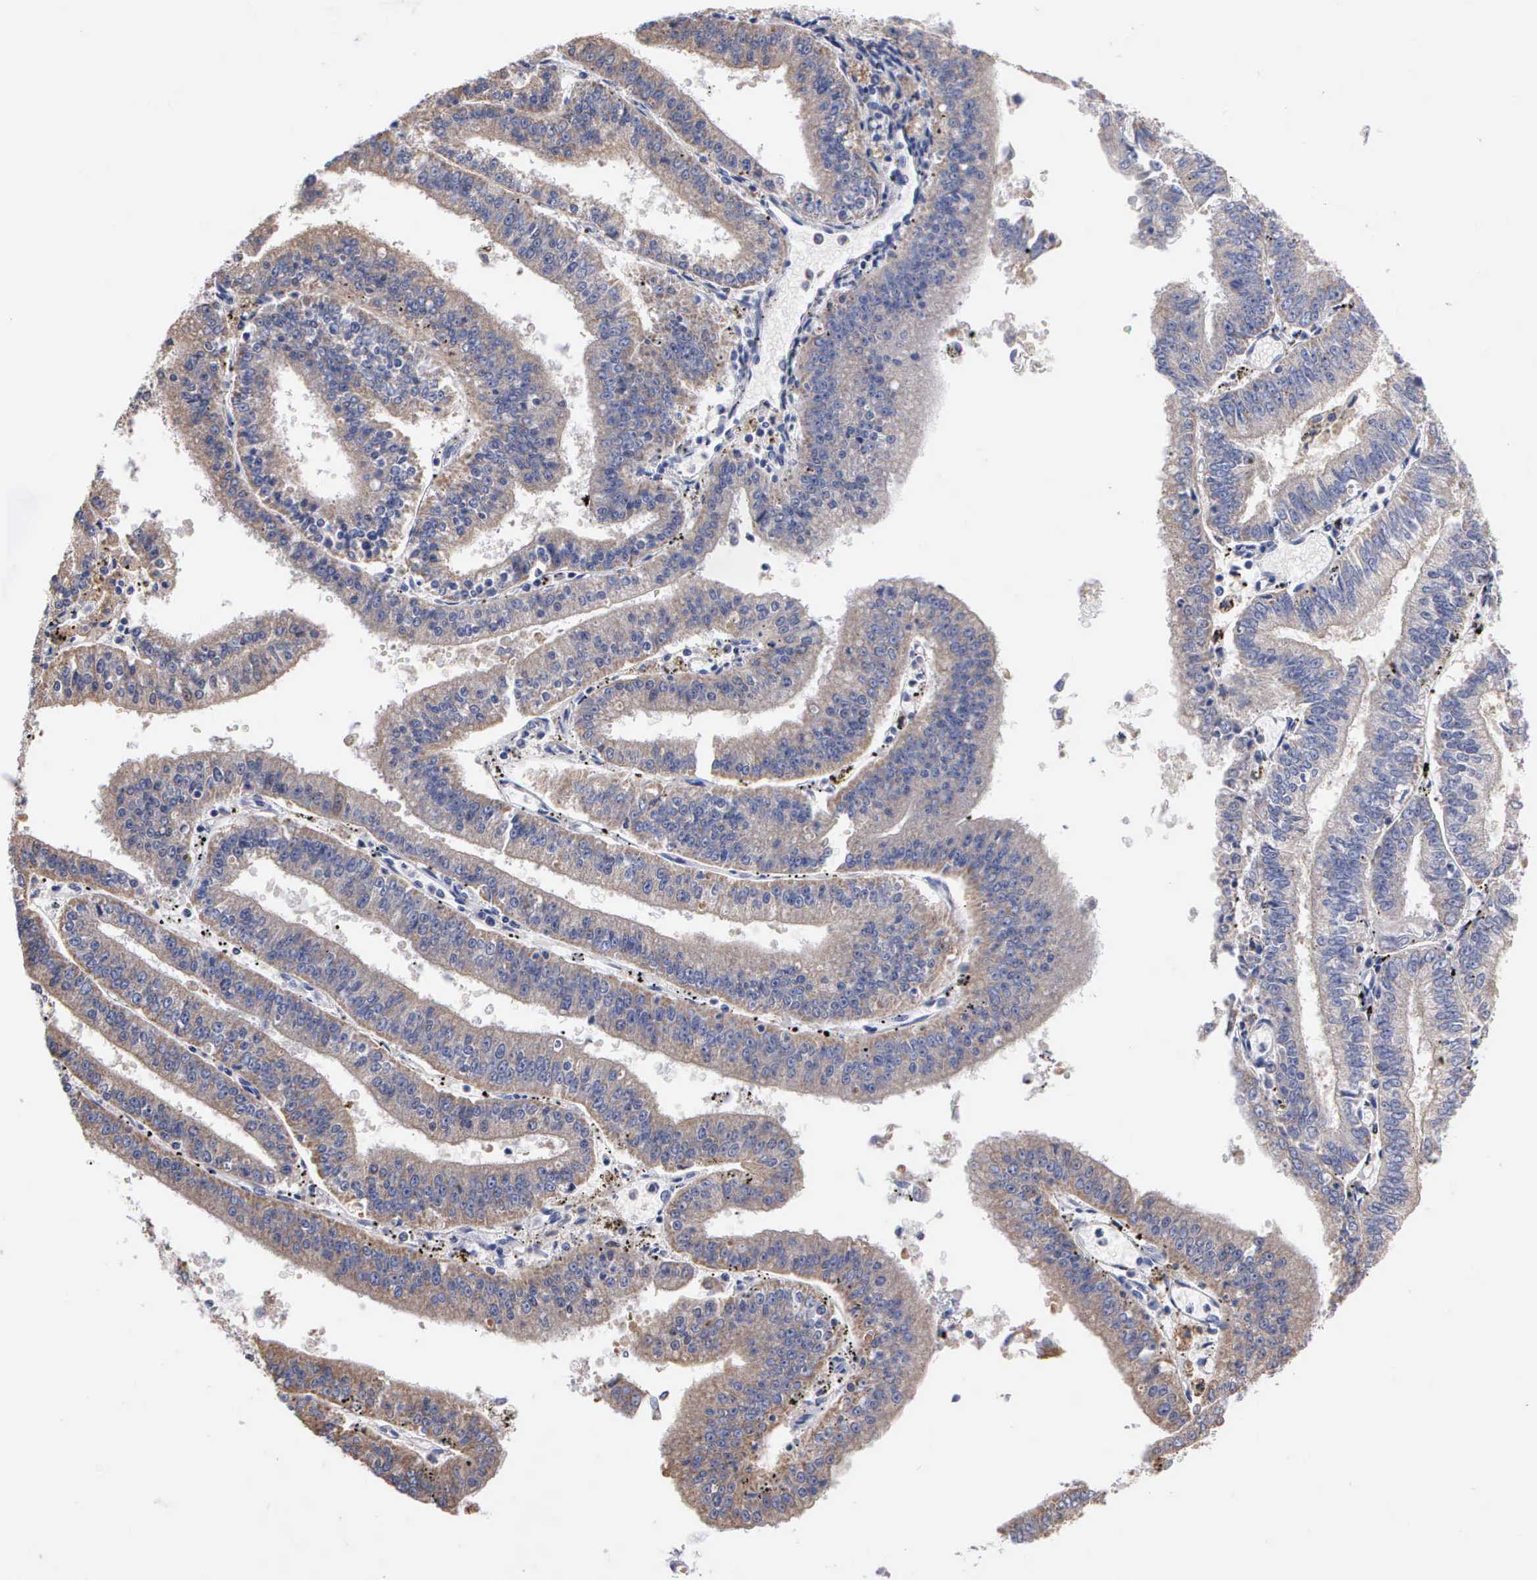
{"staining": {"intensity": "moderate", "quantity": ">75%", "location": "cytoplasmic/membranous"}, "tissue": "endometrial cancer", "cell_type": "Tumor cells", "image_type": "cancer", "snomed": [{"axis": "morphology", "description": "Adenocarcinoma, NOS"}, {"axis": "topography", "description": "Endometrium"}], "caption": "Protein expression analysis of human endometrial adenocarcinoma reveals moderate cytoplasmic/membranous positivity in approximately >75% of tumor cells.", "gene": "PTGS2", "patient": {"sex": "female", "age": 66}}